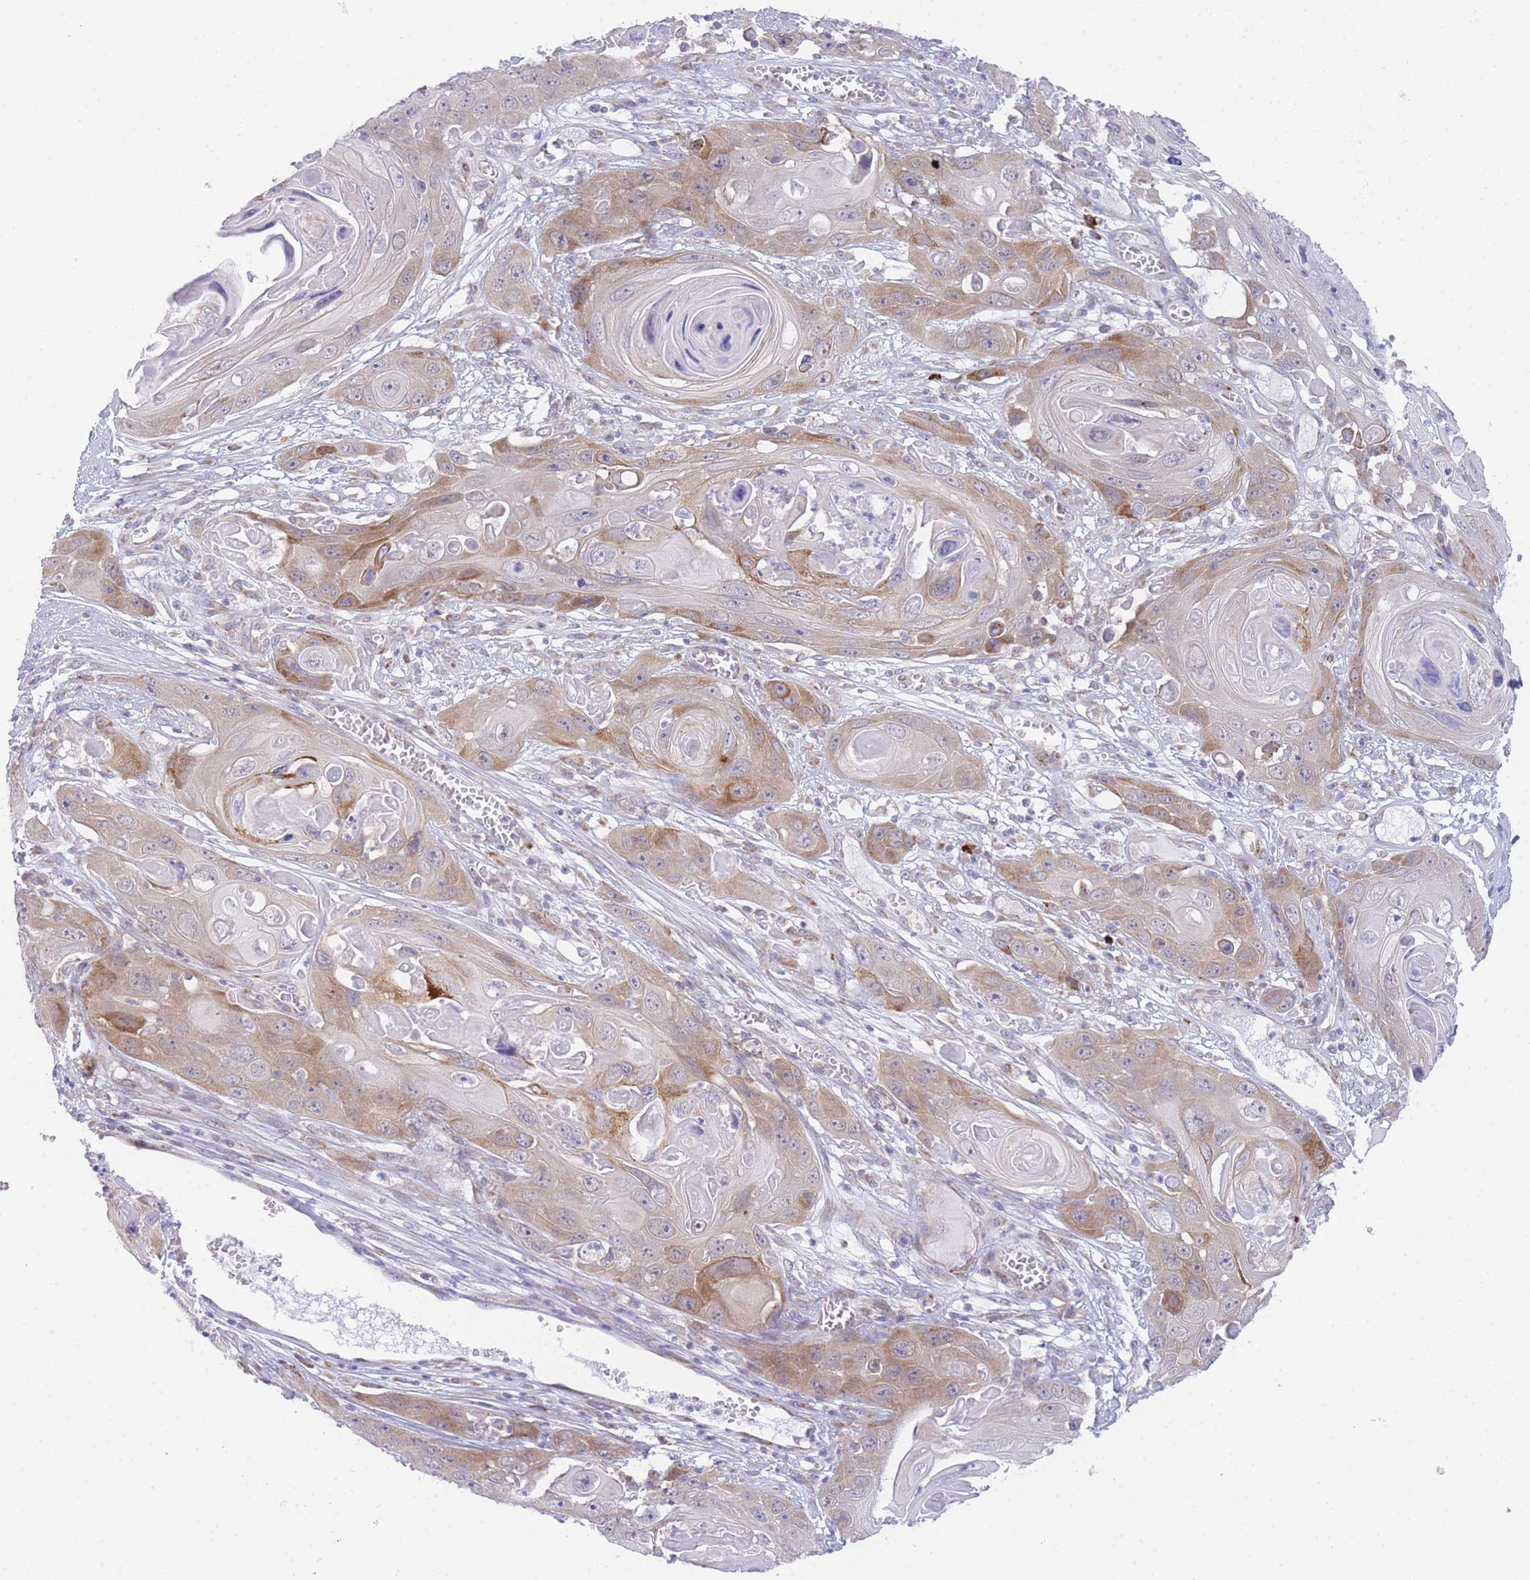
{"staining": {"intensity": "moderate", "quantity": ">75%", "location": "cytoplasmic/membranous"}, "tissue": "skin cancer", "cell_type": "Tumor cells", "image_type": "cancer", "snomed": [{"axis": "morphology", "description": "Squamous cell carcinoma, NOS"}, {"axis": "topography", "description": "Skin"}], "caption": "A brown stain shows moderate cytoplasmic/membranous positivity of a protein in human skin cancer tumor cells. Nuclei are stained in blue.", "gene": "ZNF510", "patient": {"sex": "male", "age": 55}}